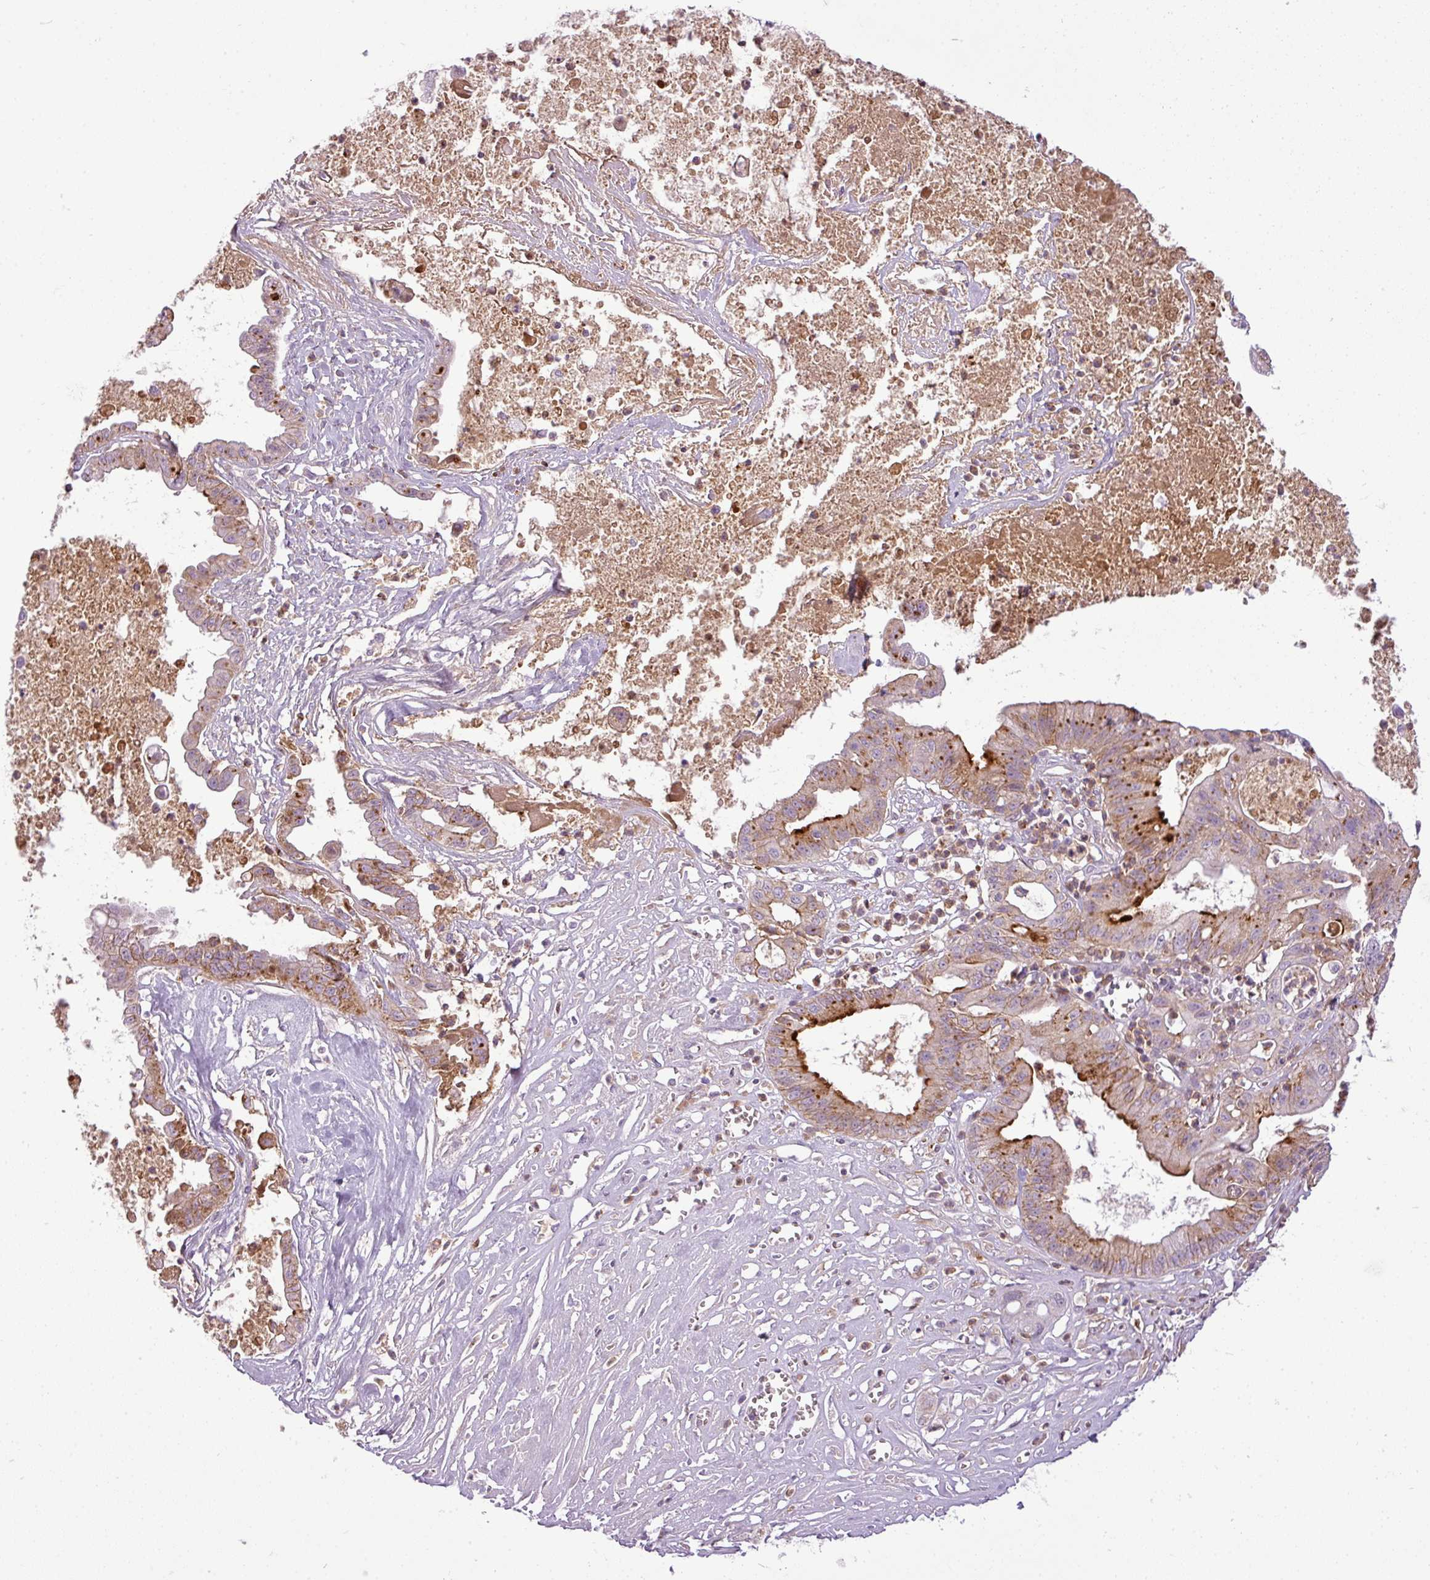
{"staining": {"intensity": "moderate", "quantity": "25%-75%", "location": "cytoplasmic/membranous"}, "tissue": "ovarian cancer", "cell_type": "Tumor cells", "image_type": "cancer", "snomed": [{"axis": "morphology", "description": "Cystadenocarcinoma, mucinous, NOS"}, {"axis": "topography", "description": "Ovary"}], "caption": "Immunohistochemistry (IHC) micrograph of ovarian mucinous cystadenocarcinoma stained for a protein (brown), which shows medium levels of moderate cytoplasmic/membranous positivity in approximately 25%-75% of tumor cells.", "gene": "C4B", "patient": {"sex": "female", "age": 70}}